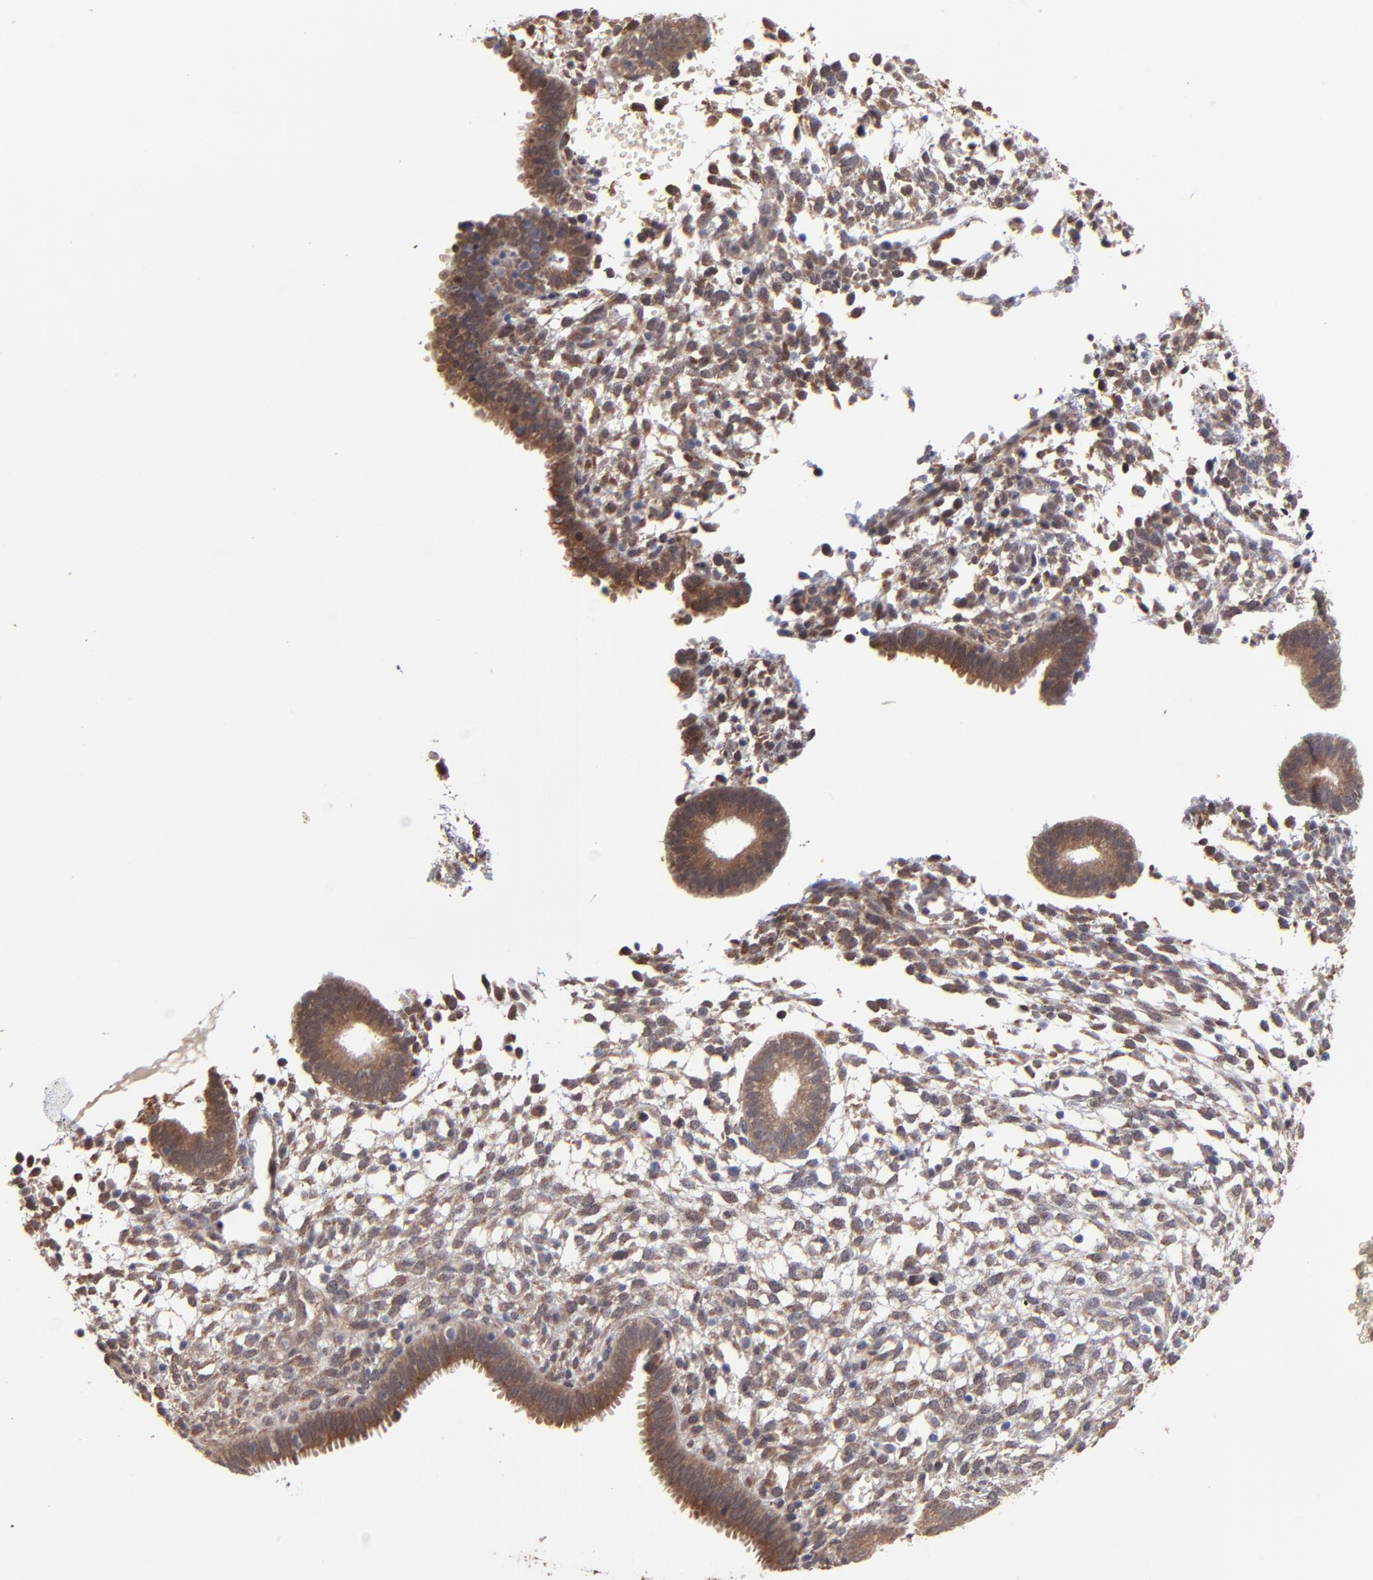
{"staining": {"intensity": "weak", "quantity": ">75%", "location": "cytoplasmic/membranous"}, "tissue": "endometrium", "cell_type": "Cells in endometrial stroma", "image_type": "normal", "snomed": [{"axis": "morphology", "description": "Normal tissue, NOS"}, {"axis": "topography", "description": "Endometrium"}], "caption": "A brown stain labels weak cytoplasmic/membranous expression of a protein in cells in endometrial stroma of benign human endometrium.", "gene": "CHL1", "patient": {"sex": "female", "age": 35}}